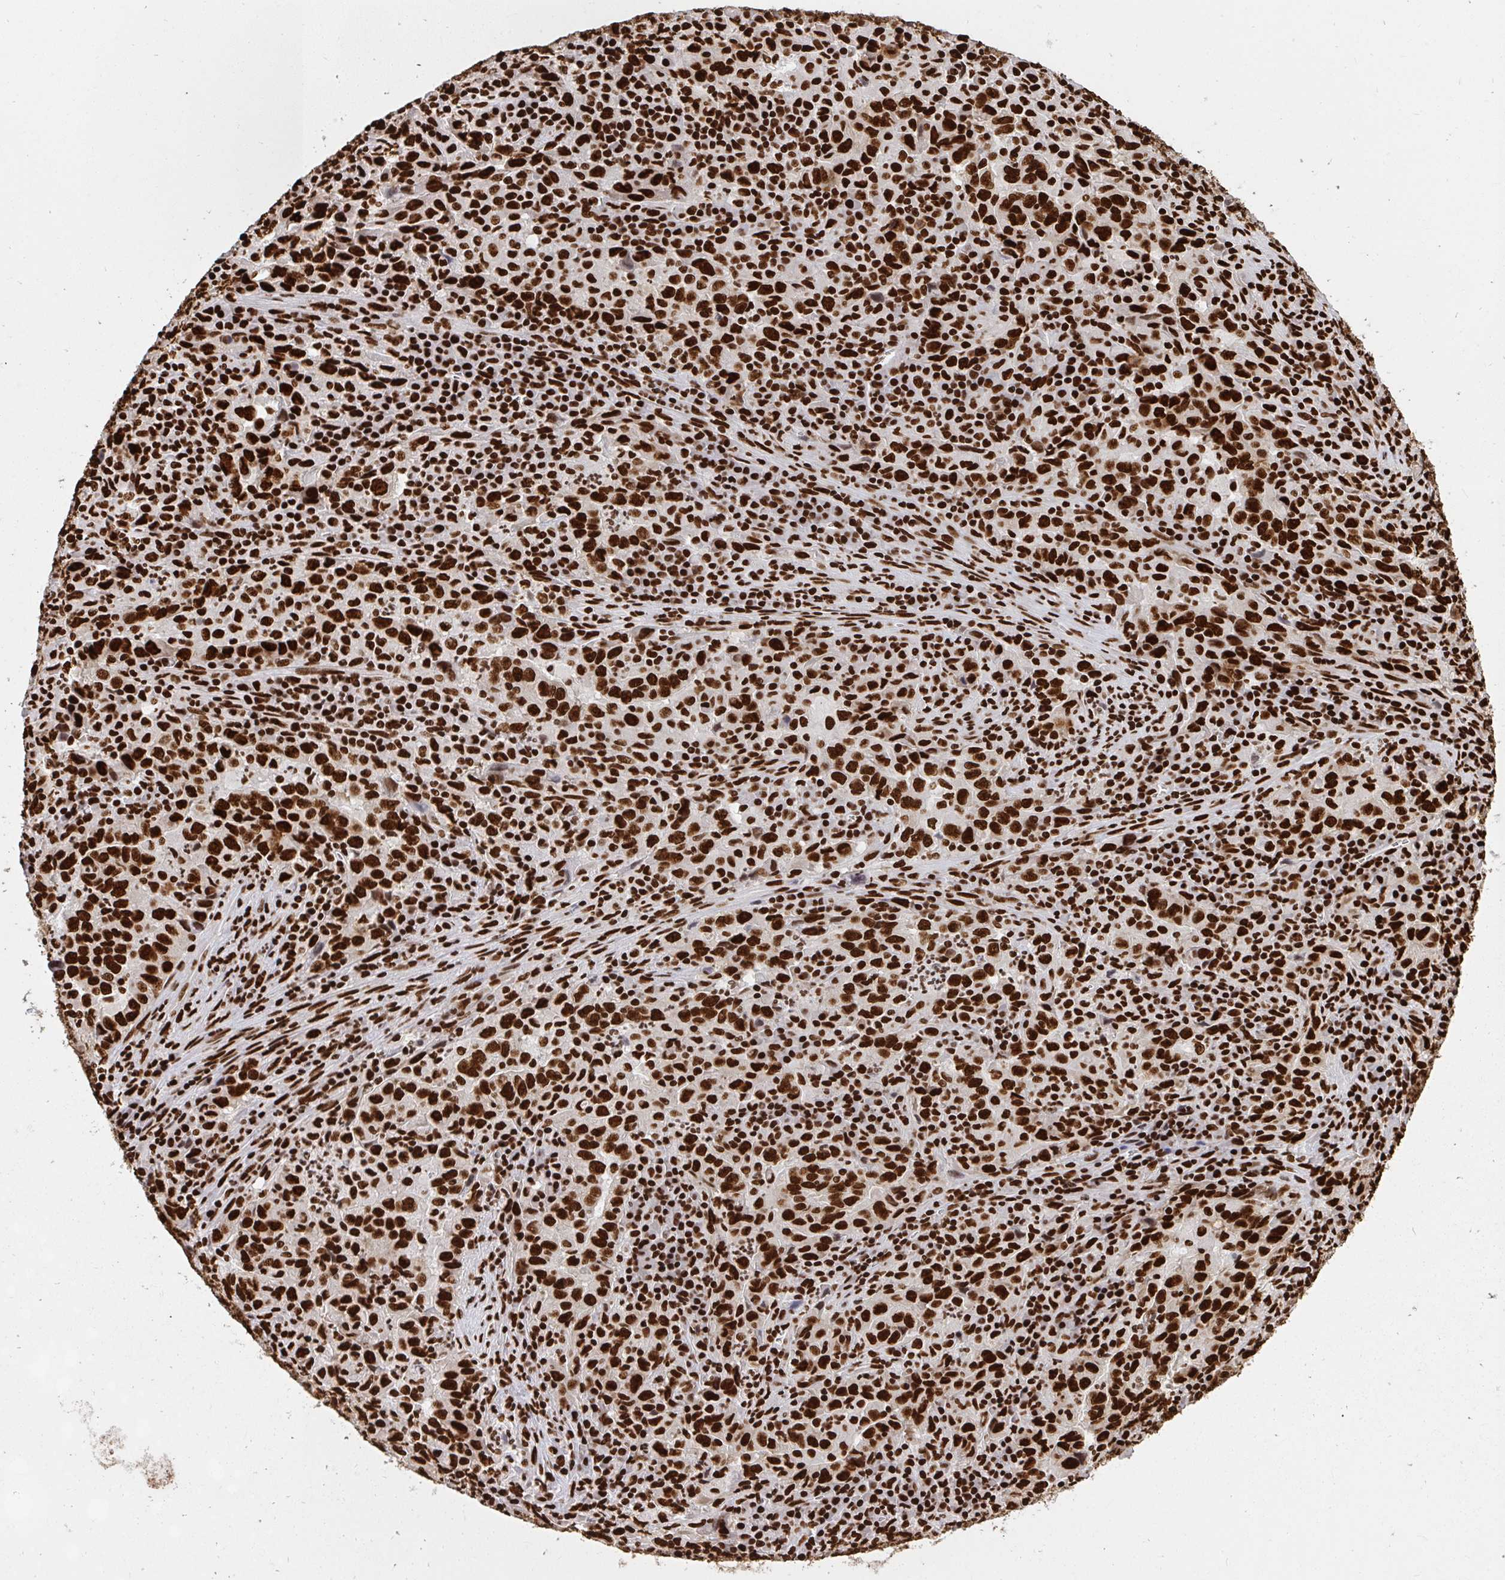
{"staining": {"intensity": "strong", "quantity": ">75%", "location": "nuclear"}, "tissue": "lung cancer", "cell_type": "Tumor cells", "image_type": "cancer", "snomed": [{"axis": "morphology", "description": "Adenocarcinoma, NOS"}, {"axis": "topography", "description": "Lung"}], "caption": "DAB immunohistochemical staining of lung cancer (adenocarcinoma) demonstrates strong nuclear protein staining in approximately >75% of tumor cells.", "gene": "HNRNPL", "patient": {"sex": "male", "age": 67}}